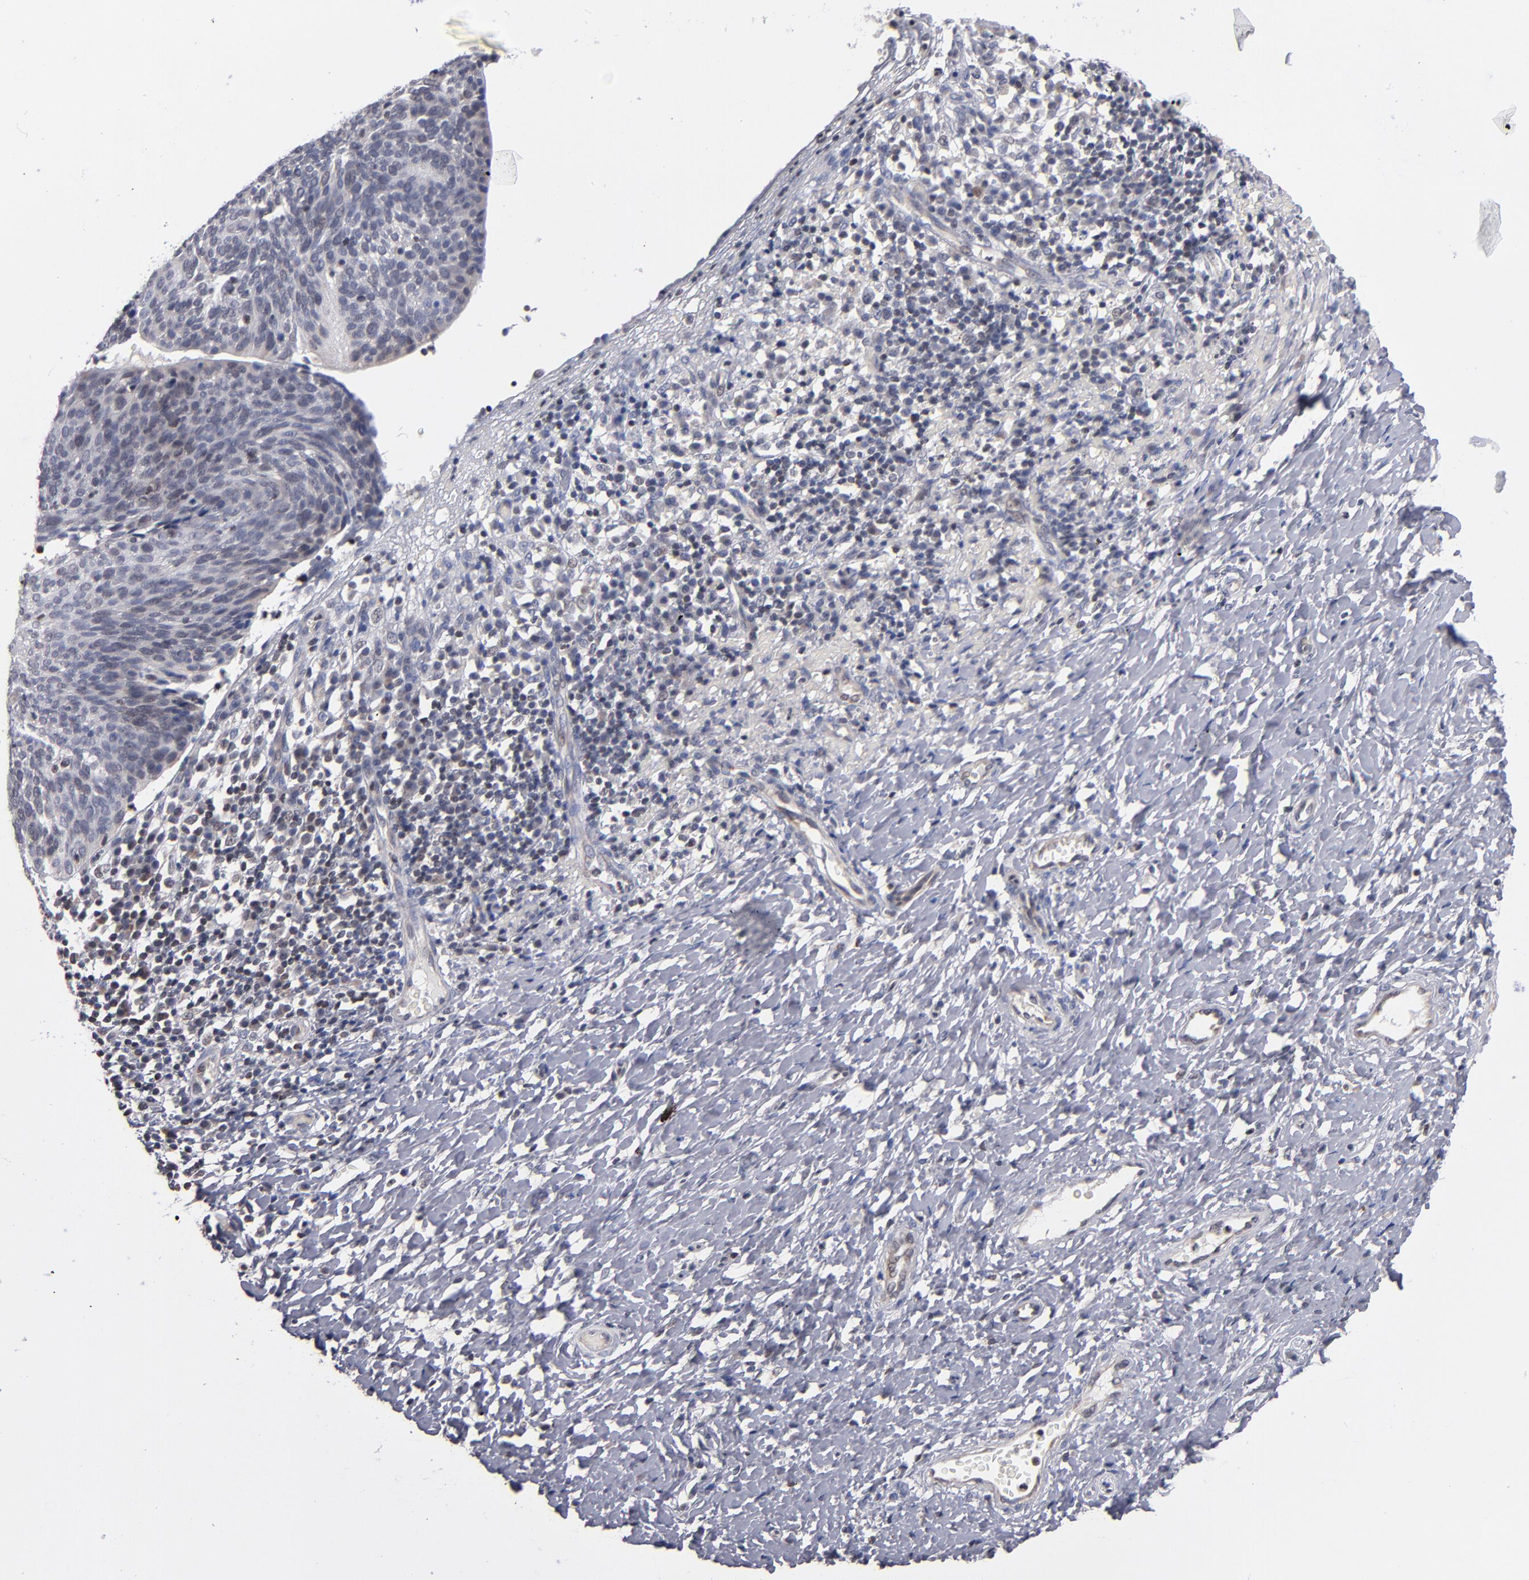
{"staining": {"intensity": "weak", "quantity": "<25%", "location": "cytoplasmic/membranous,nuclear"}, "tissue": "cervical cancer", "cell_type": "Tumor cells", "image_type": "cancer", "snomed": [{"axis": "morphology", "description": "Normal tissue, NOS"}, {"axis": "morphology", "description": "Squamous cell carcinoma, NOS"}, {"axis": "topography", "description": "Cervix"}], "caption": "A histopathology image of human squamous cell carcinoma (cervical) is negative for staining in tumor cells.", "gene": "ODF2", "patient": {"sex": "female", "age": 39}}